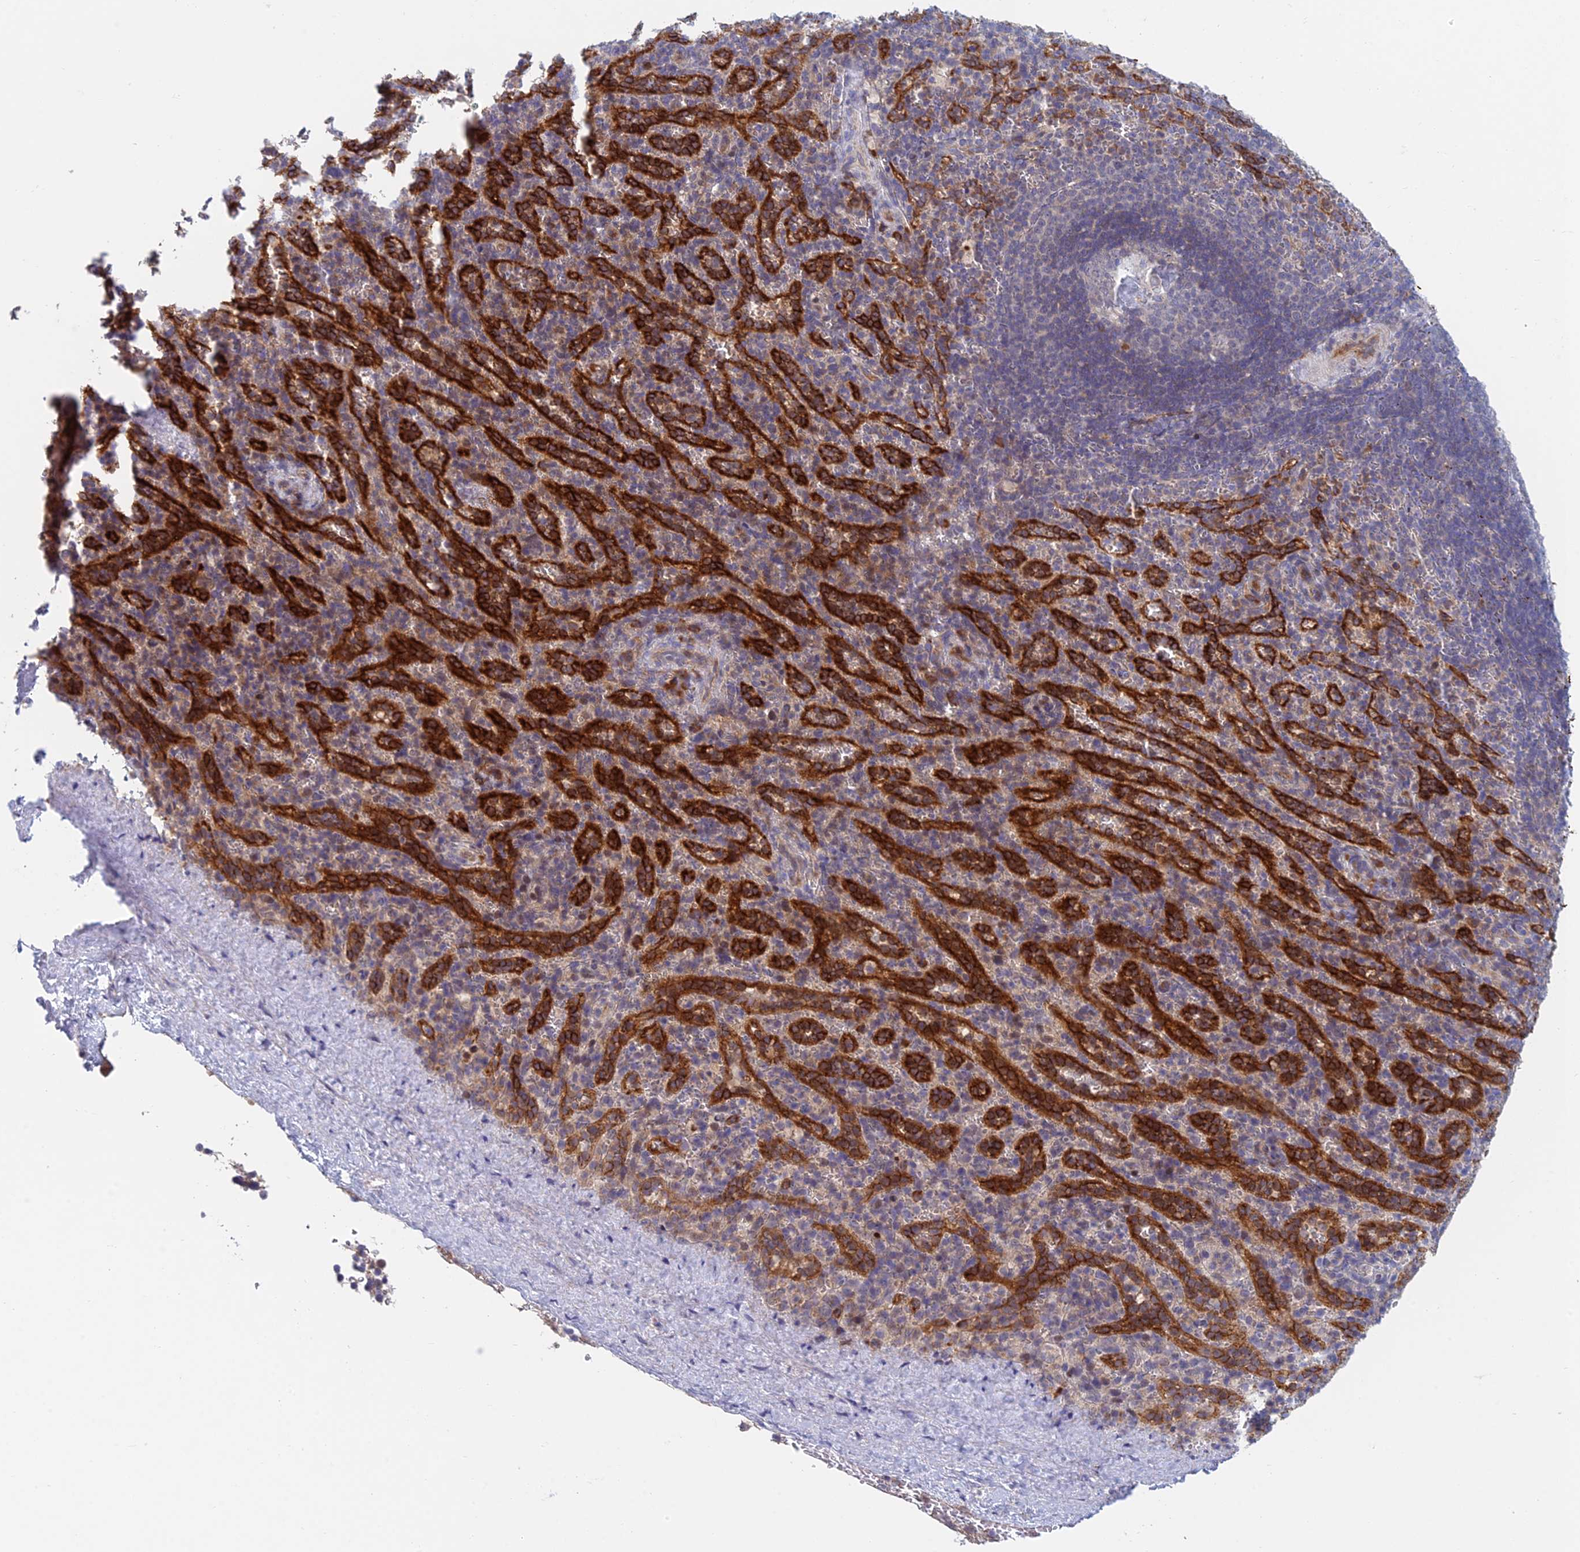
{"staining": {"intensity": "weak", "quantity": "<25%", "location": "cytoplasmic/membranous"}, "tissue": "spleen", "cell_type": "Cells in red pulp", "image_type": "normal", "snomed": [{"axis": "morphology", "description": "Normal tissue, NOS"}, {"axis": "topography", "description": "Spleen"}], "caption": "Spleen was stained to show a protein in brown. There is no significant staining in cells in red pulp. The staining is performed using DAB brown chromogen with nuclei counter-stained in using hematoxylin.", "gene": "PPP1R26", "patient": {"sex": "female", "age": 21}}